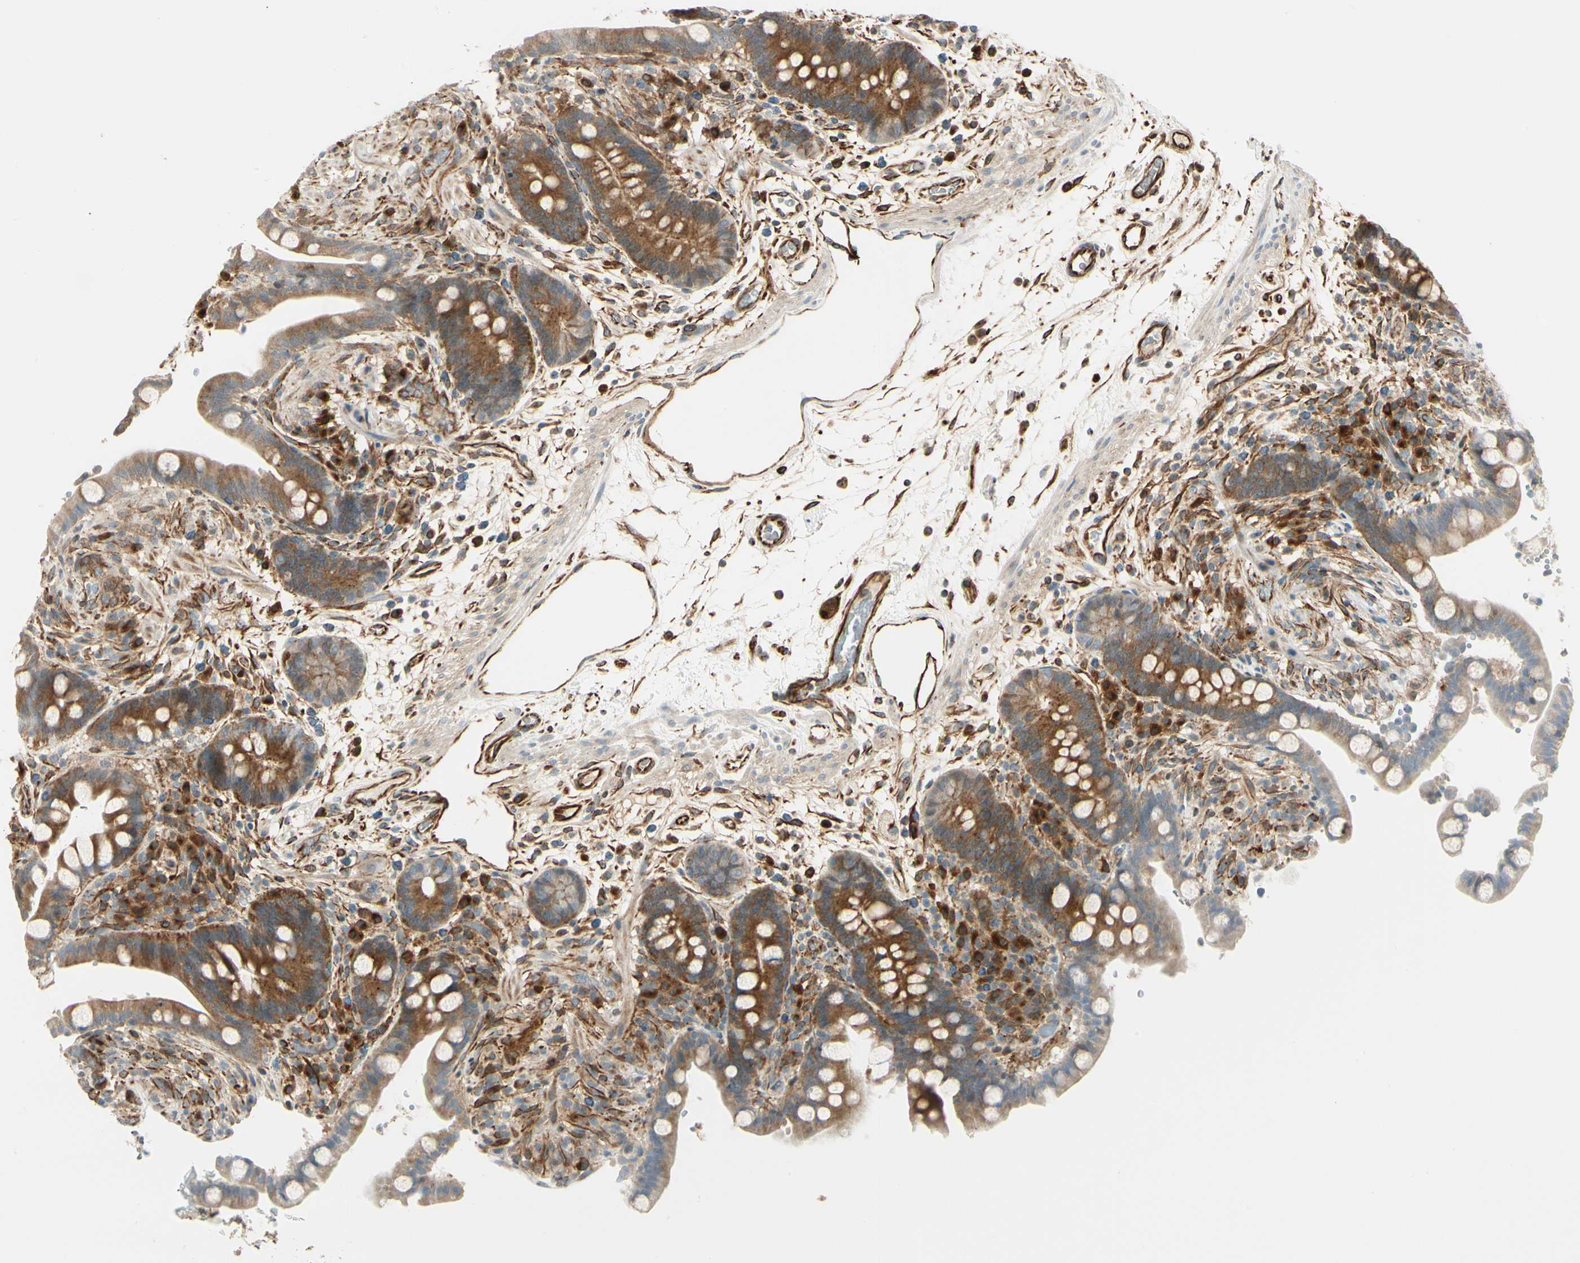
{"staining": {"intensity": "strong", "quantity": ">75%", "location": "cytoplasmic/membranous"}, "tissue": "colon", "cell_type": "Endothelial cells", "image_type": "normal", "snomed": [{"axis": "morphology", "description": "Normal tissue, NOS"}, {"axis": "topography", "description": "Colon"}], "caption": "Unremarkable colon shows strong cytoplasmic/membranous expression in about >75% of endothelial cells.", "gene": "FTH1", "patient": {"sex": "male", "age": 73}}